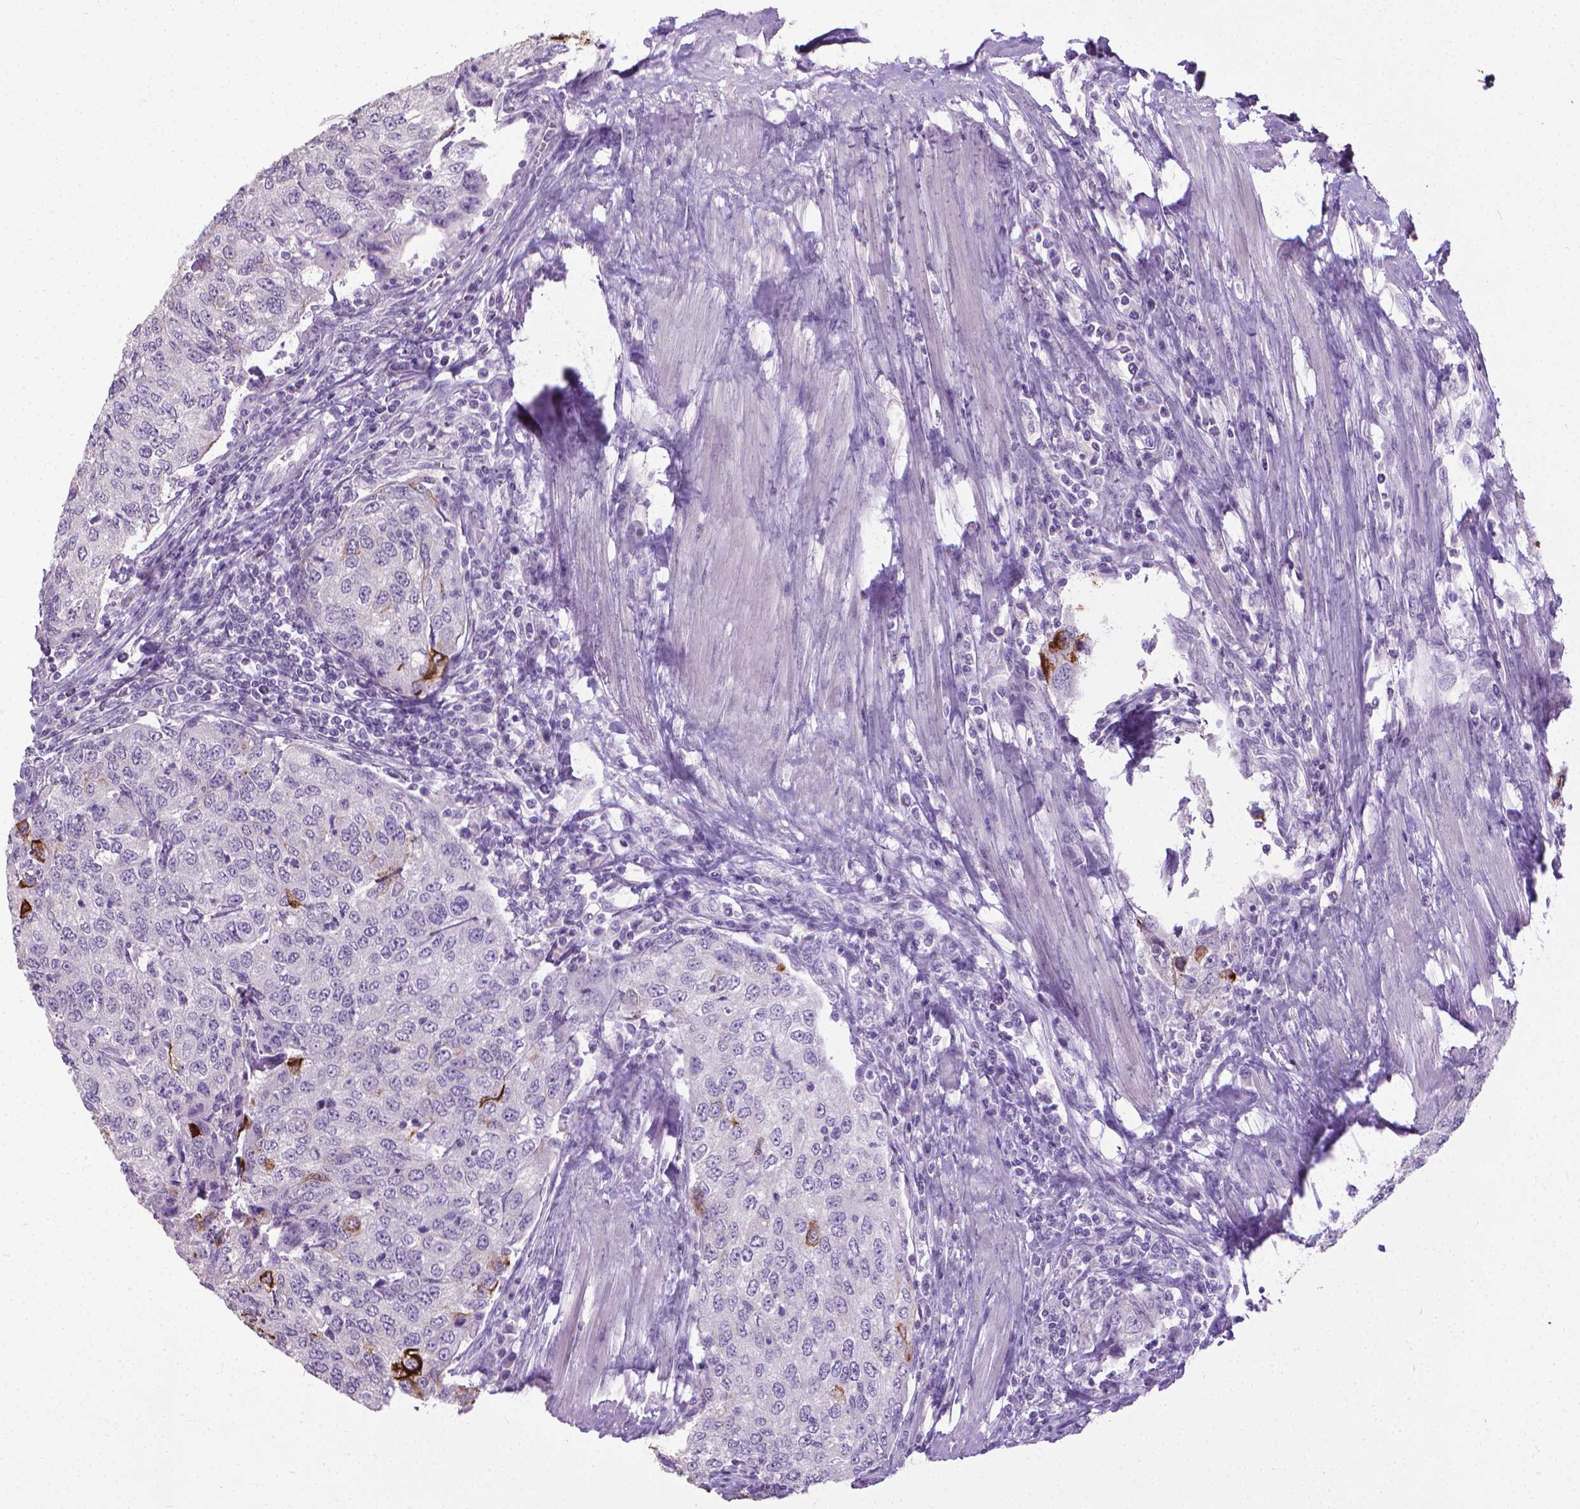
{"staining": {"intensity": "strong", "quantity": "<25%", "location": "cytoplasmic/membranous"}, "tissue": "urothelial cancer", "cell_type": "Tumor cells", "image_type": "cancer", "snomed": [{"axis": "morphology", "description": "Urothelial carcinoma, High grade"}, {"axis": "topography", "description": "Urinary bladder"}], "caption": "High-grade urothelial carcinoma stained for a protein (brown) displays strong cytoplasmic/membranous positive staining in about <25% of tumor cells.", "gene": "KRT5", "patient": {"sex": "female", "age": 78}}